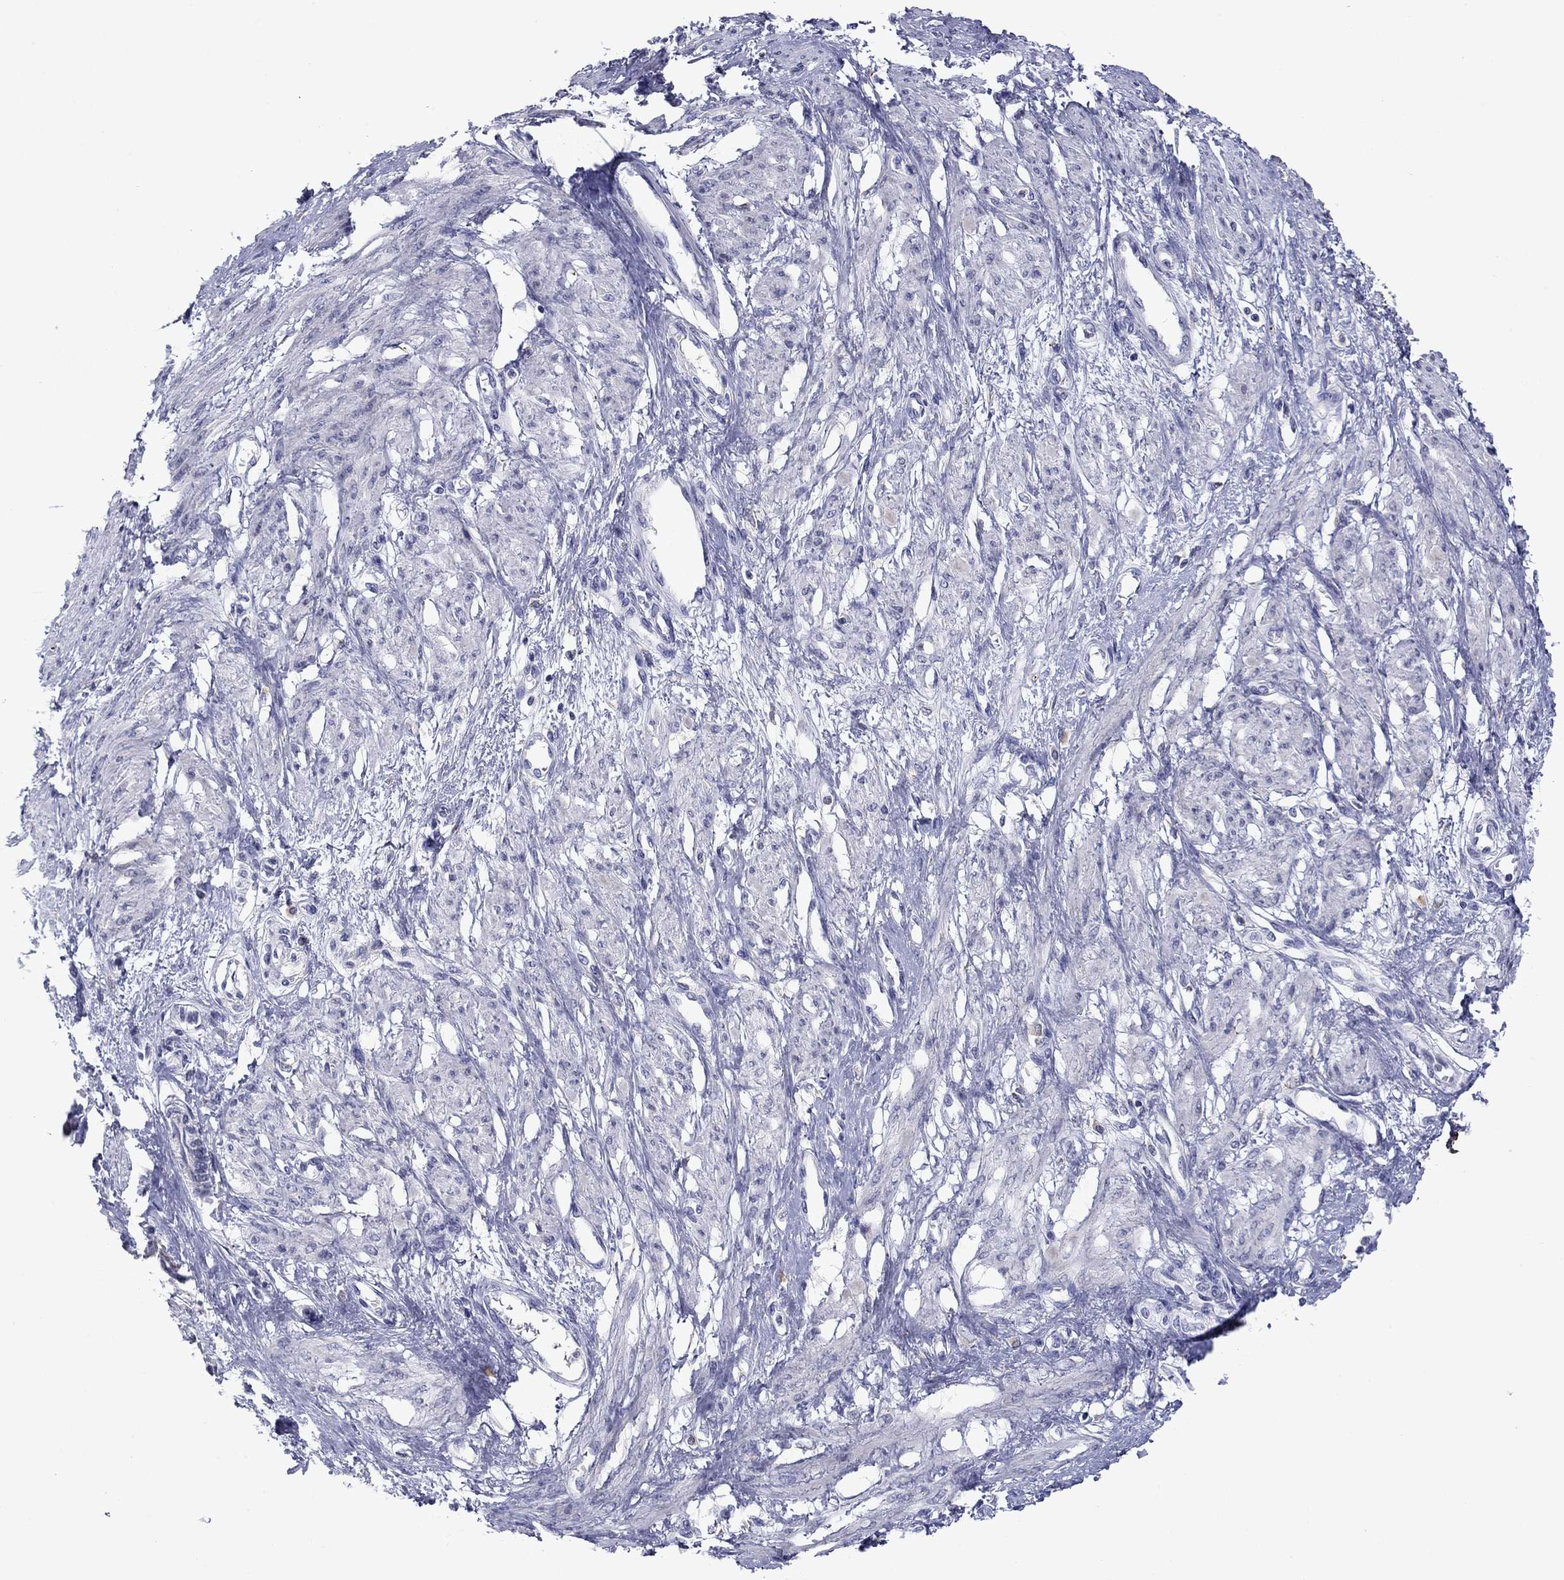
{"staining": {"intensity": "negative", "quantity": "none", "location": "none"}, "tissue": "smooth muscle", "cell_type": "Smooth muscle cells", "image_type": "normal", "snomed": [{"axis": "morphology", "description": "Normal tissue, NOS"}, {"axis": "topography", "description": "Smooth muscle"}, {"axis": "topography", "description": "Uterus"}], "caption": "Smooth muscle cells show no significant protein staining in benign smooth muscle. Brightfield microscopy of IHC stained with DAB (3,3'-diaminobenzidine) (brown) and hematoxylin (blue), captured at high magnification.", "gene": "TMPRSS11A", "patient": {"sex": "female", "age": 39}}